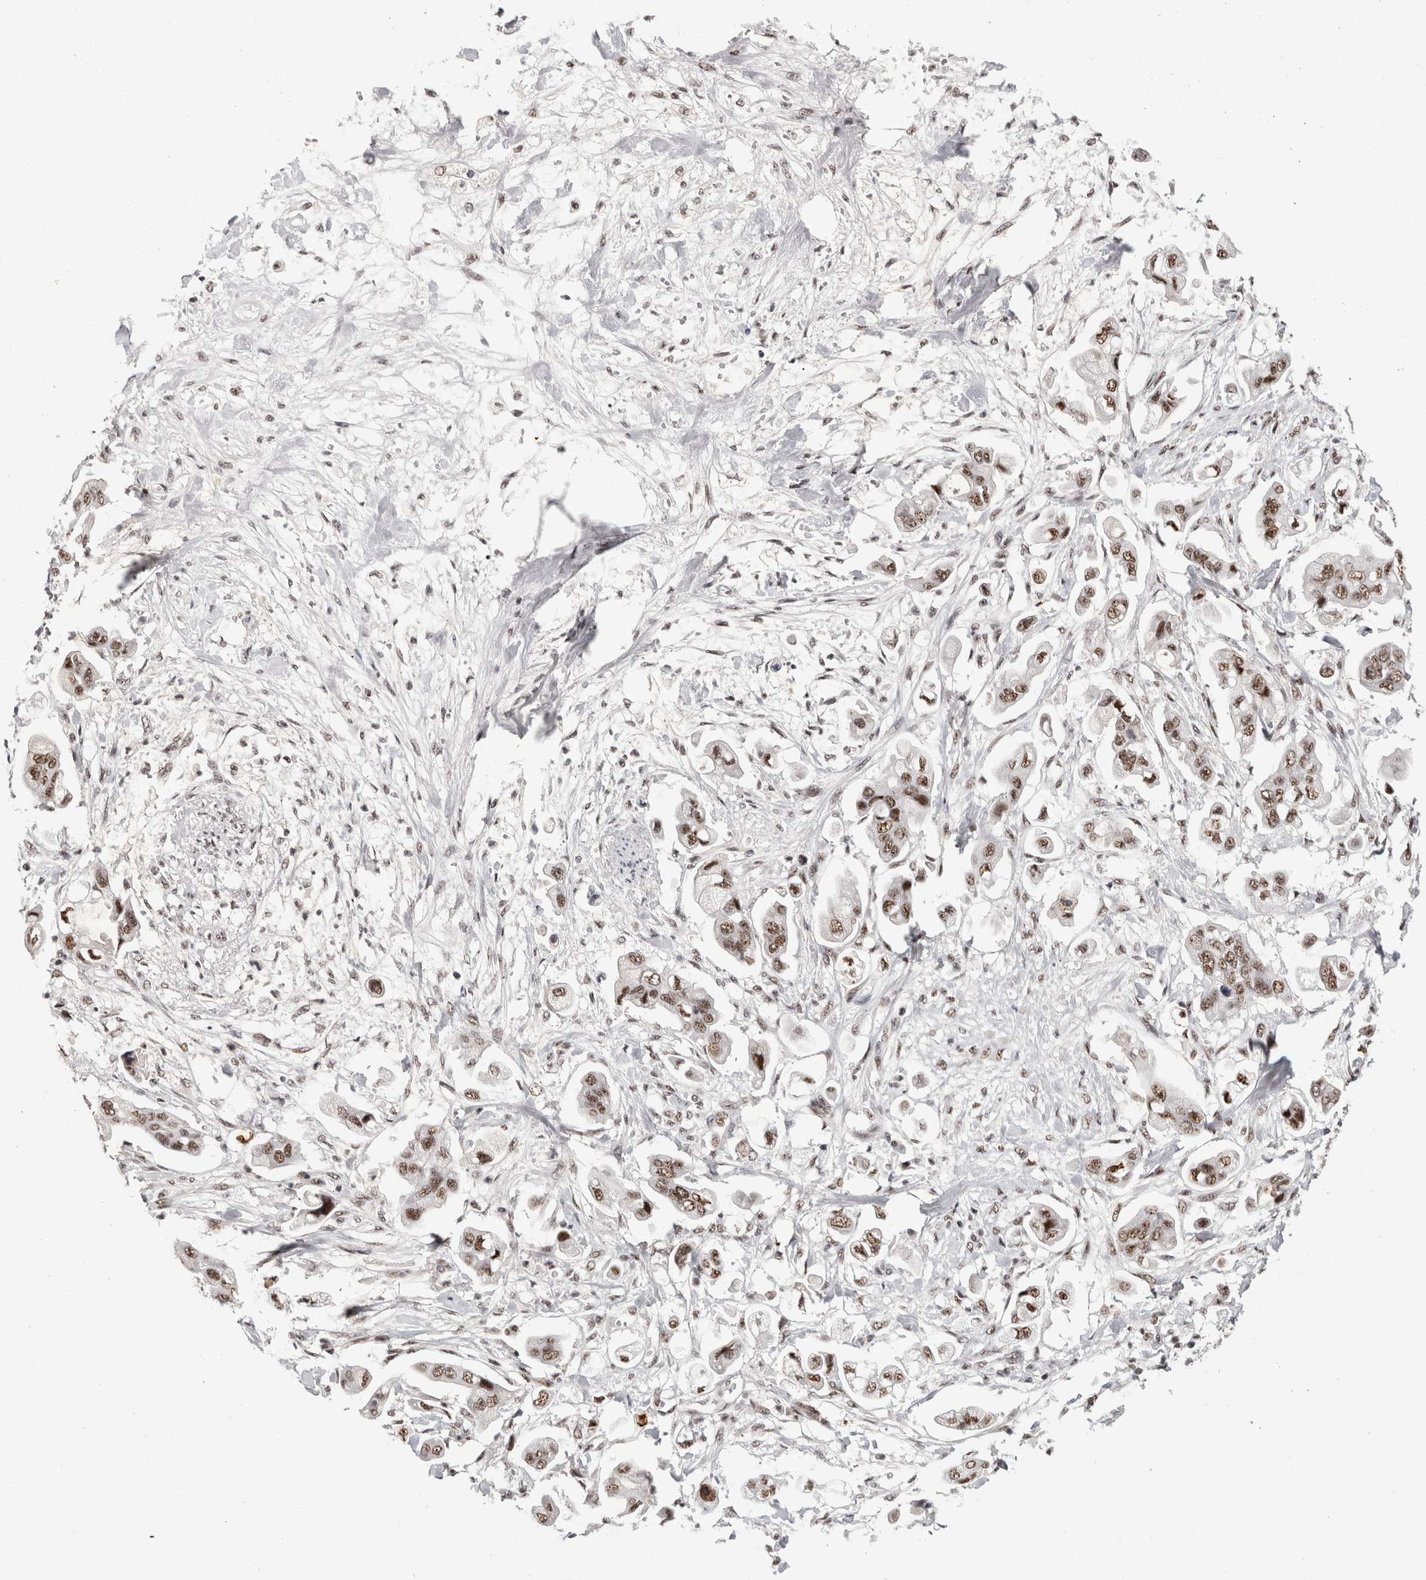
{"staining": {"intensity": "moderate", "quantity": ">75%", "location": "nuclear"}, "tissue": "stomach cancer", "cell_type": "Tumor cells", "image_type": "cancer", "snomed": [{"axis": "morphology", "description": "Adenocarcinoma, NOS"}, {"axis": "topography", "description": "Stomach"}], "caption": "IHC of stomach cancer shows medium levels of moderate nuclear staining in about >75% of tumor cells.", "gene": "MKNK1", "patient": {"sex": "male", "age": 62}}